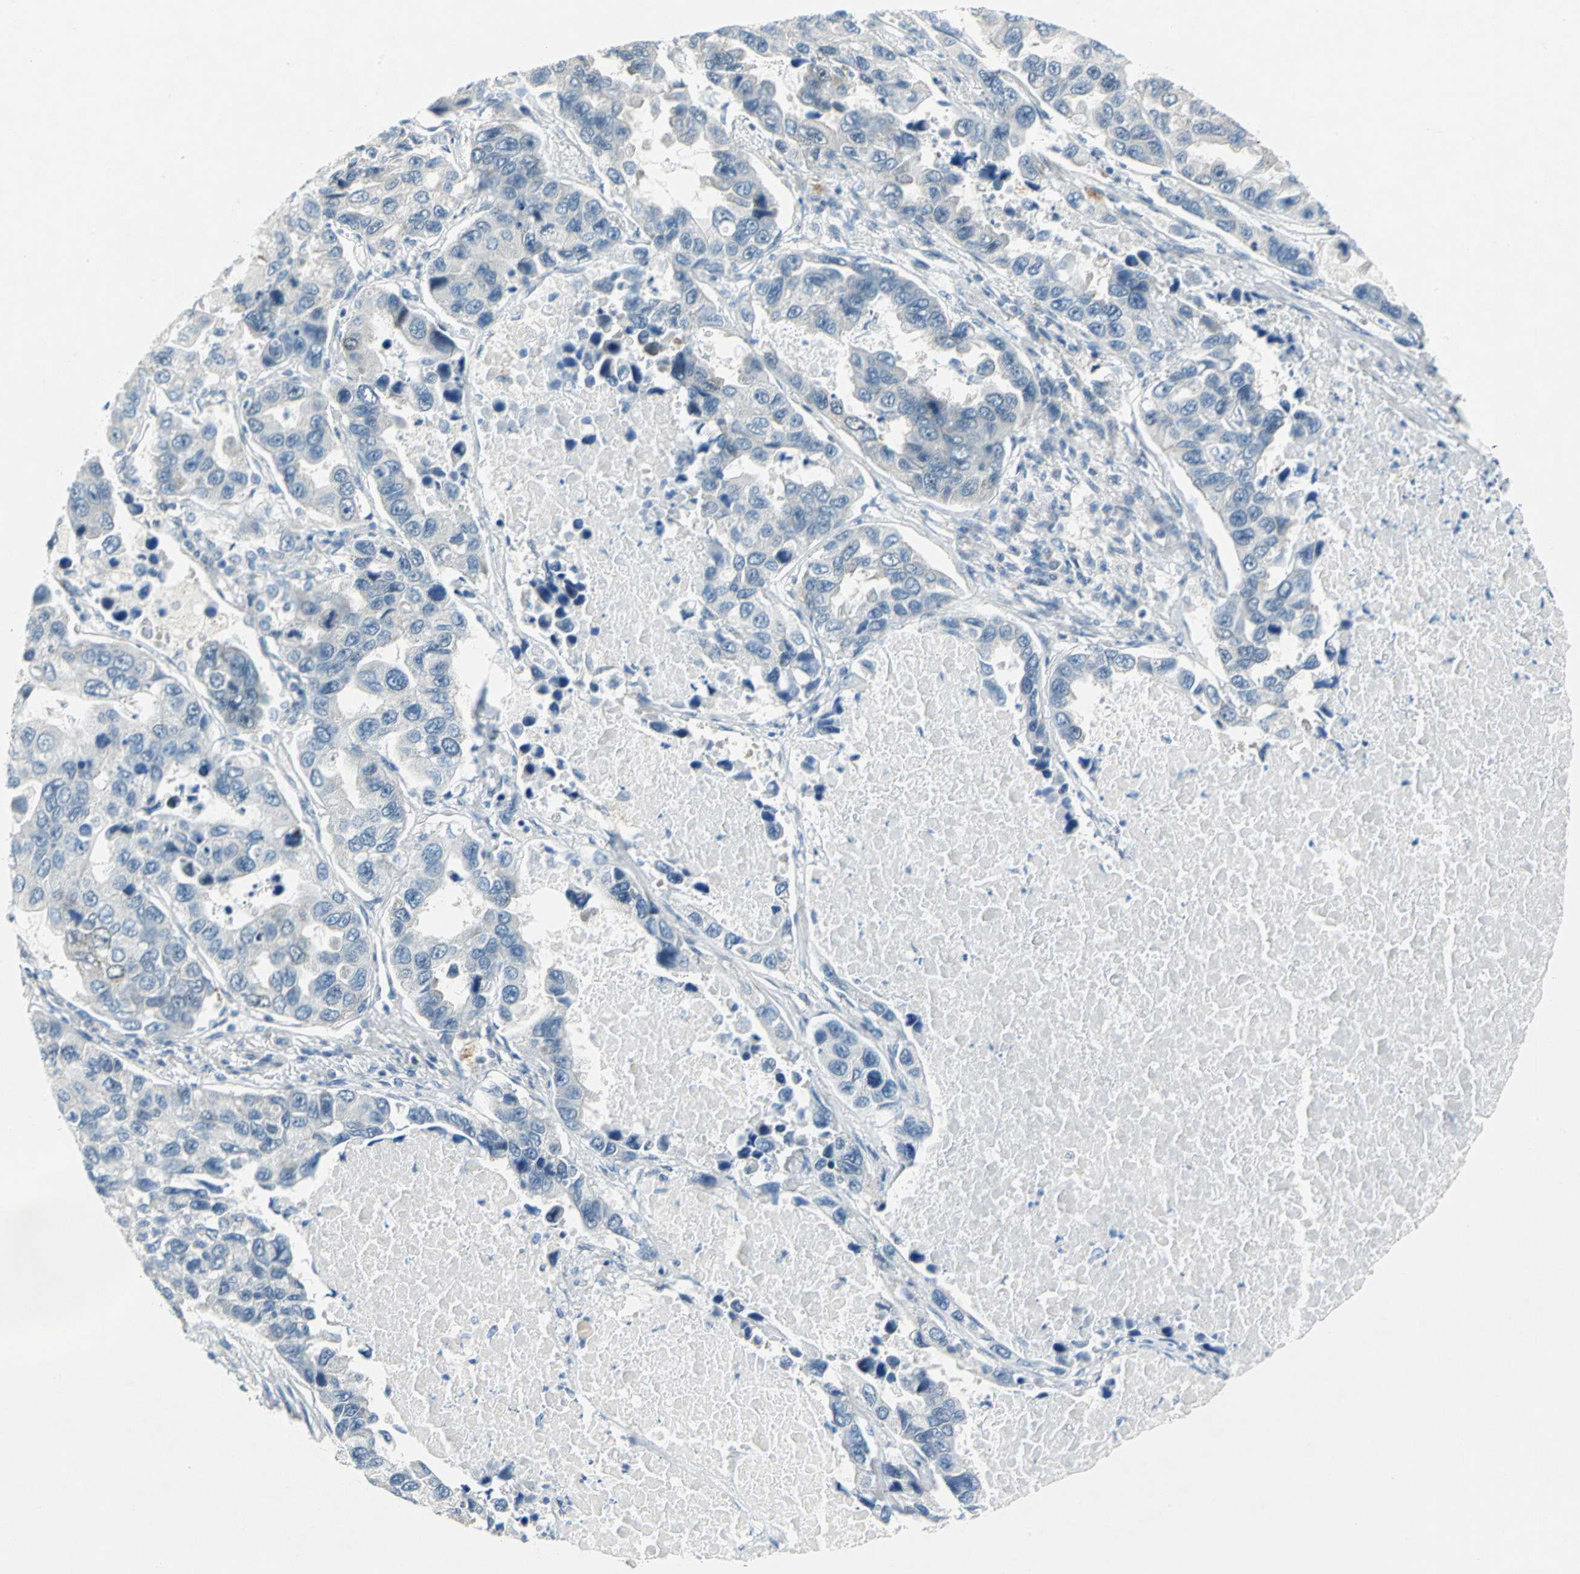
{"staining": {"intensity": "negative", "quantity": "none", "location": "none"}, "tissue": "lung cancer", "cell_type": "Tumor cells", "image_type": "cancer", "snomed": [{"axis": "morphology", "description": "Adenocarcinoma, NOS"}, {"axis": "topography", "description": "Lung"}], "caption": "Lung adenocarcinoma stained for a protein using IHC demonstrates no staining tumor cells.", "gene": "PIN1", "patient": {"sex": "male", "age": 64}}